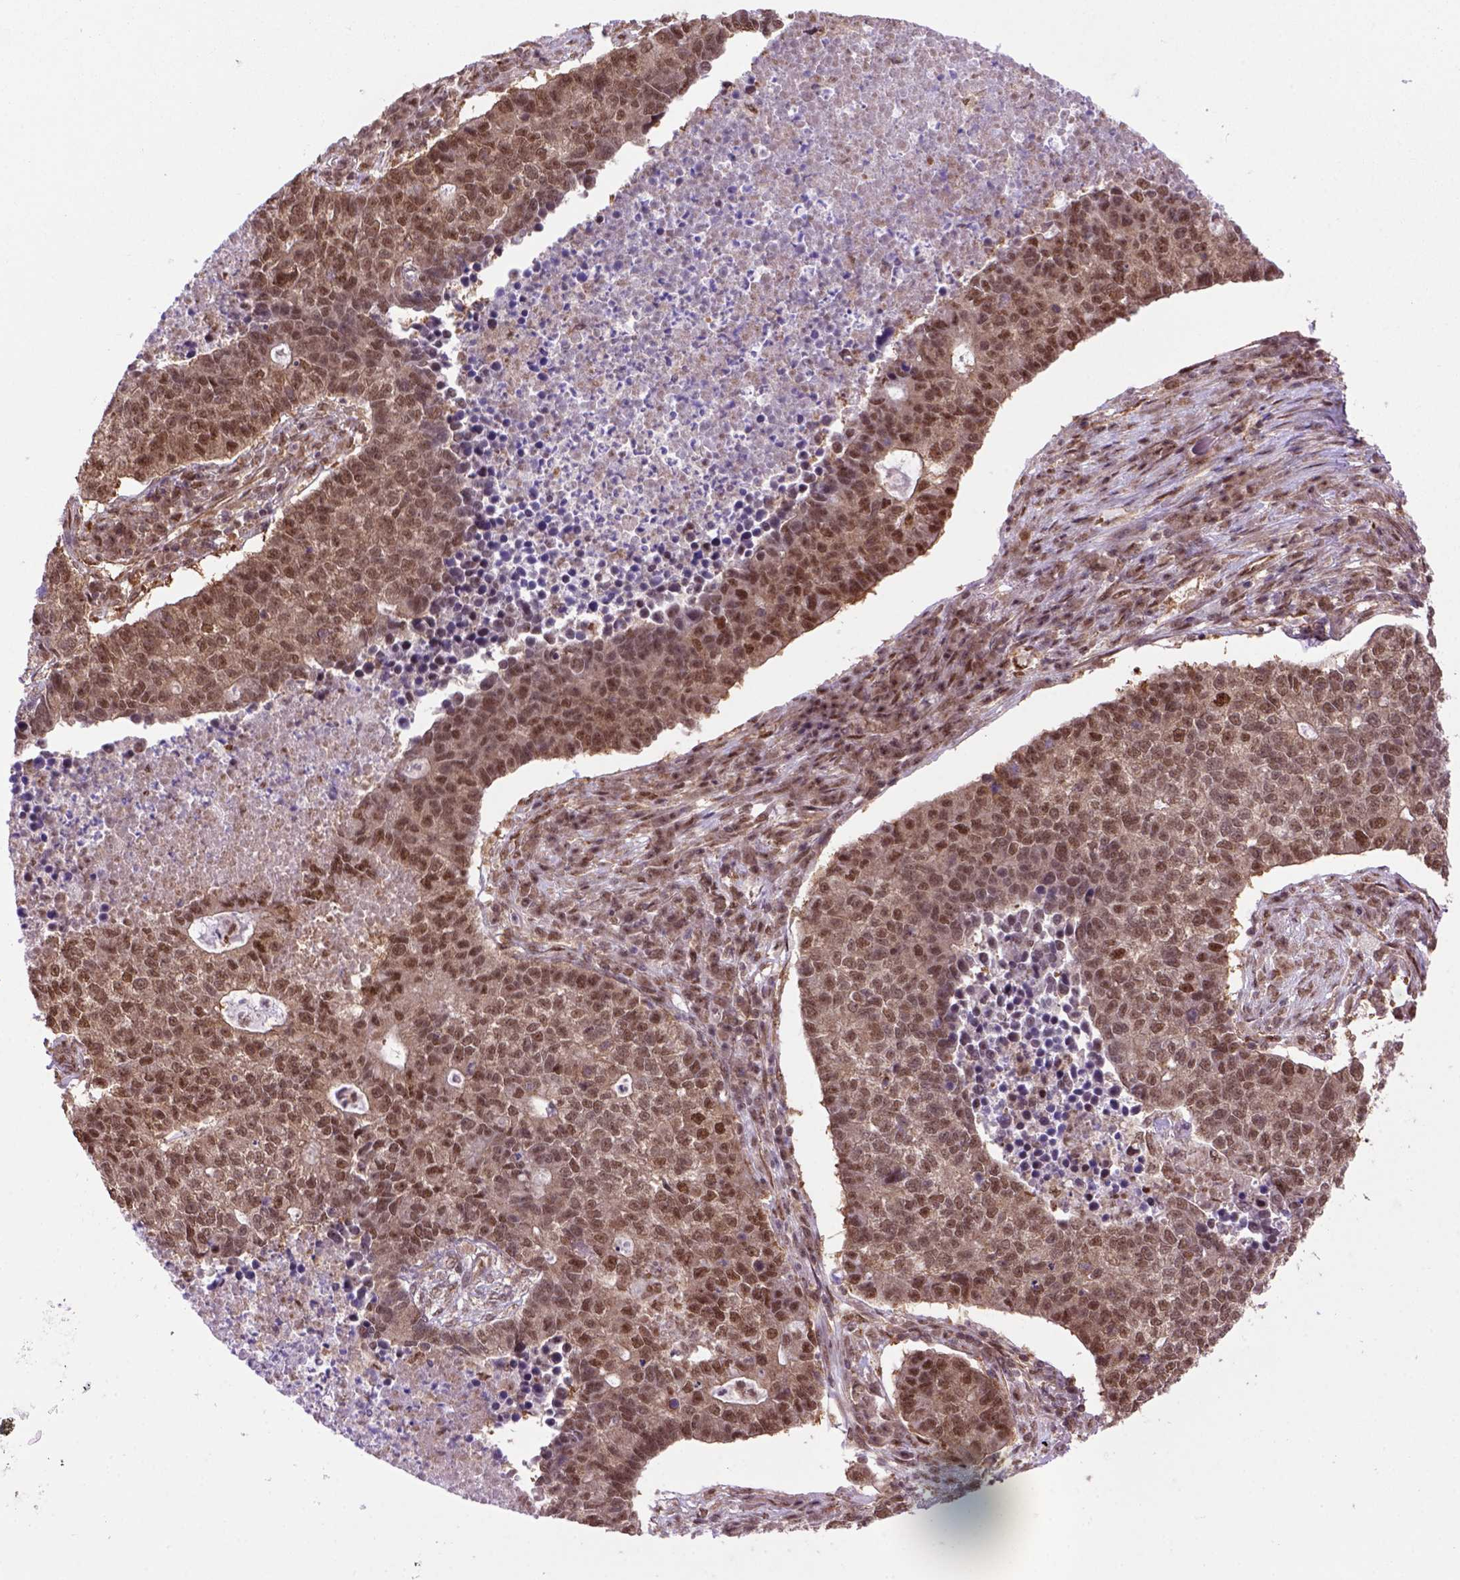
{"staining": {"intensity": "moderate", "quantity": ">75%", "location": "cytoplasmic/membranous,nuclear"}, "tissue": "lung cancer", "cell_type": "Tumor cells", "image_type": "cancer", "snomed": [{"axis": "morphology", "description": "Adenocarcinoma, NOS"}, {"axis": "topography", "description": "Lung"}], "caption": "About >75% of tumor cells in lung cancer (adenocarcinoma) show moderate cytoplasmic/membranous and nuclear protein expression as visualized by brown immunohistochemical staining.", "gene": "PSMC2", "patient": {"sex": "male", "age": 57}}